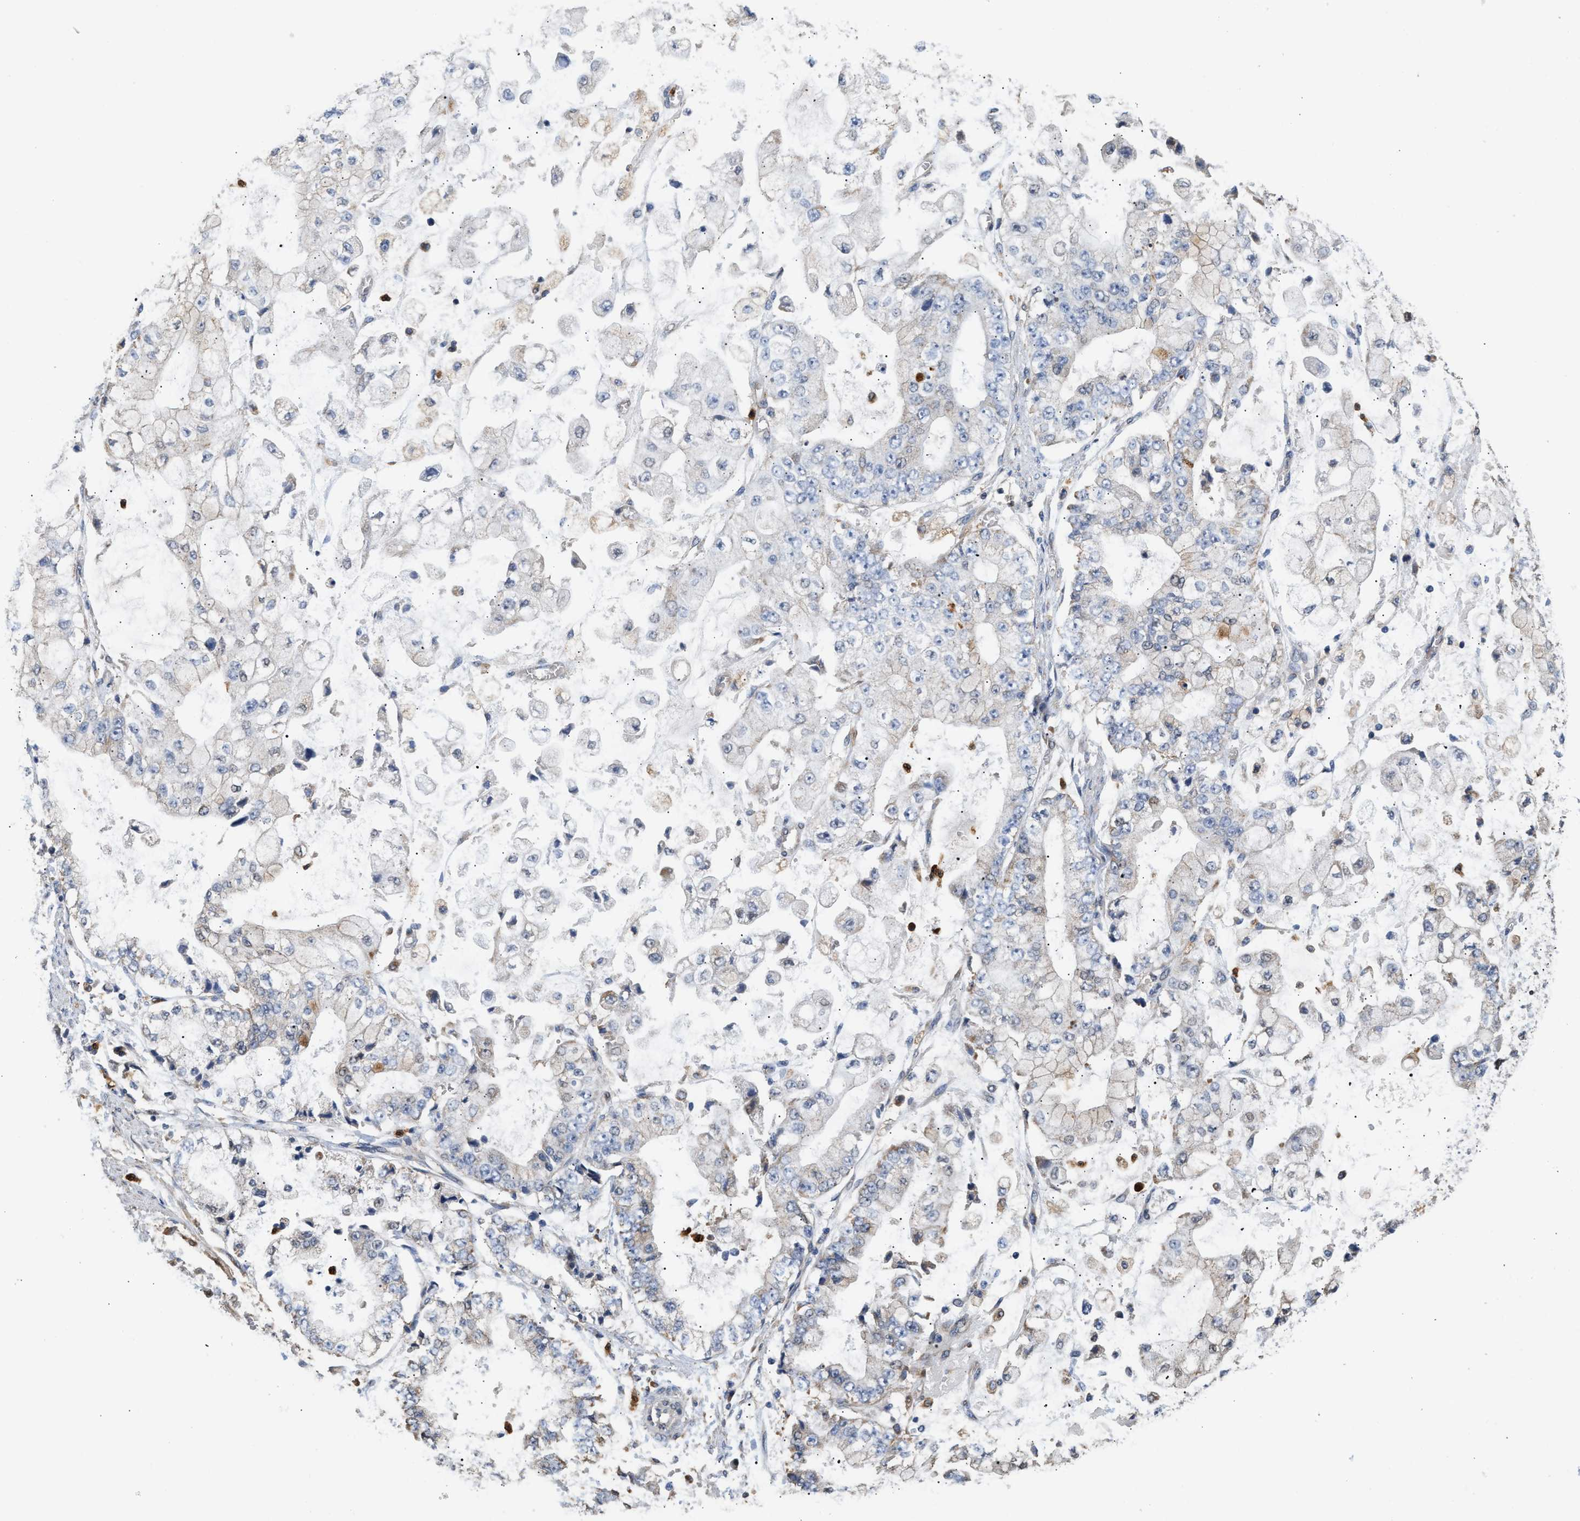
{"staining": {"intensity": "negative", "quantity": "none", "location": "none"}, "tissue": "stomach cancer", "cell_type": "Tumor cells", "image_type": "cancer", "snomed": [{"axis": "morphology", "description": "Adenocarcinoma, NOS"}, {"axis": "topography", "description": "Stomach"}], "caption": "Tumor cells are negative for protein expression in human stomach cancer.", "gene": "RAB31", "patient": {"sex": "male", "age": 76}}